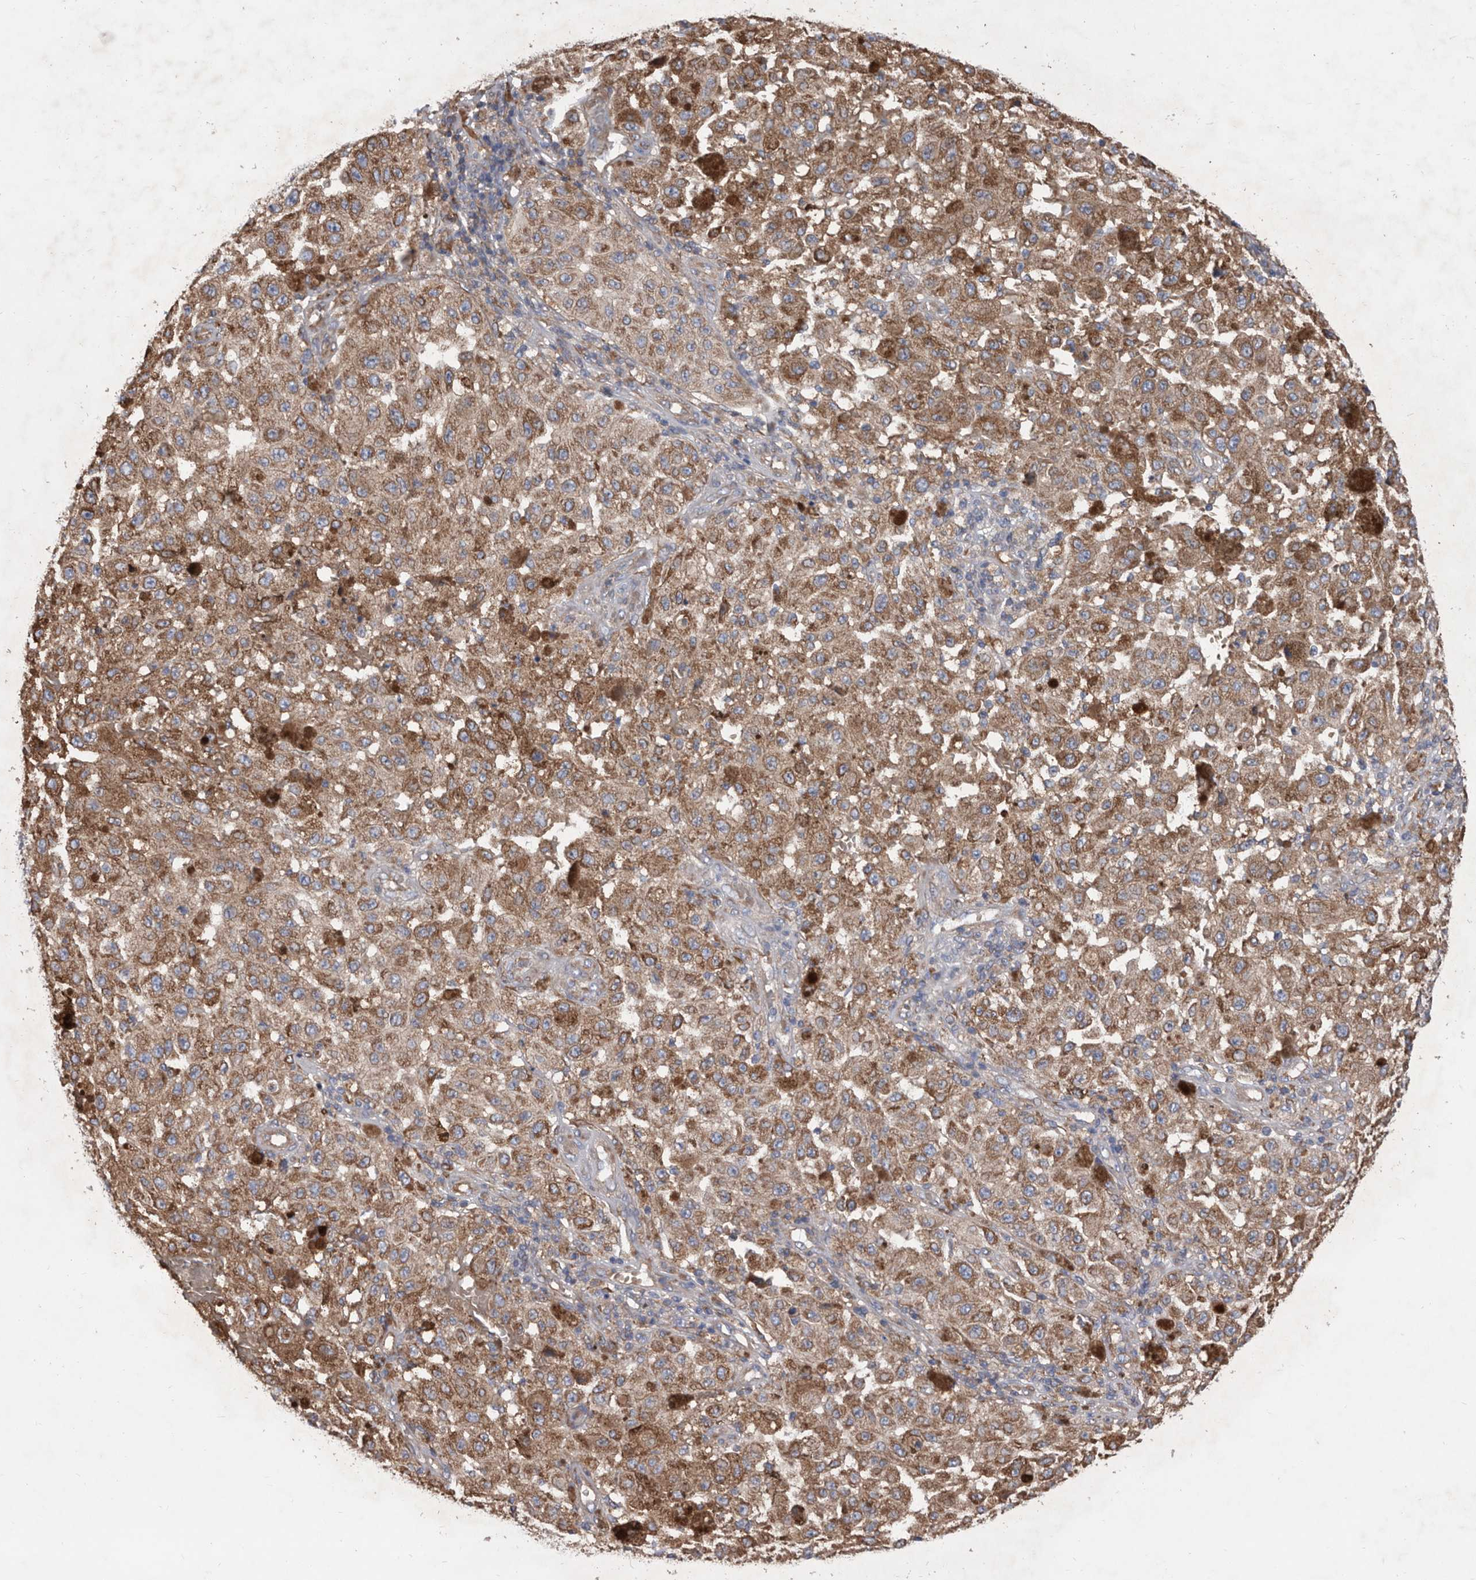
{"staining": {"intensity": "moderate", "quantity": ">75%", "location": "cytoplasmic/membranous"}, "tissue": "melanoma", "cell_type": "Tumor cells", "image_type": "cancer", "snomed": [{"axis": "morphology", "description": "Malignant melanoma, NOS"}, {"axis": "topography", "description": "Skin"}], "caption": "The immunohistochemical stain shows moderate cytoplasmic/membranous positivity in tumor cells of malignant melanoma tissue.", "gene": "ATP13A3", "patient": {"sex": "female", "age": 64}}